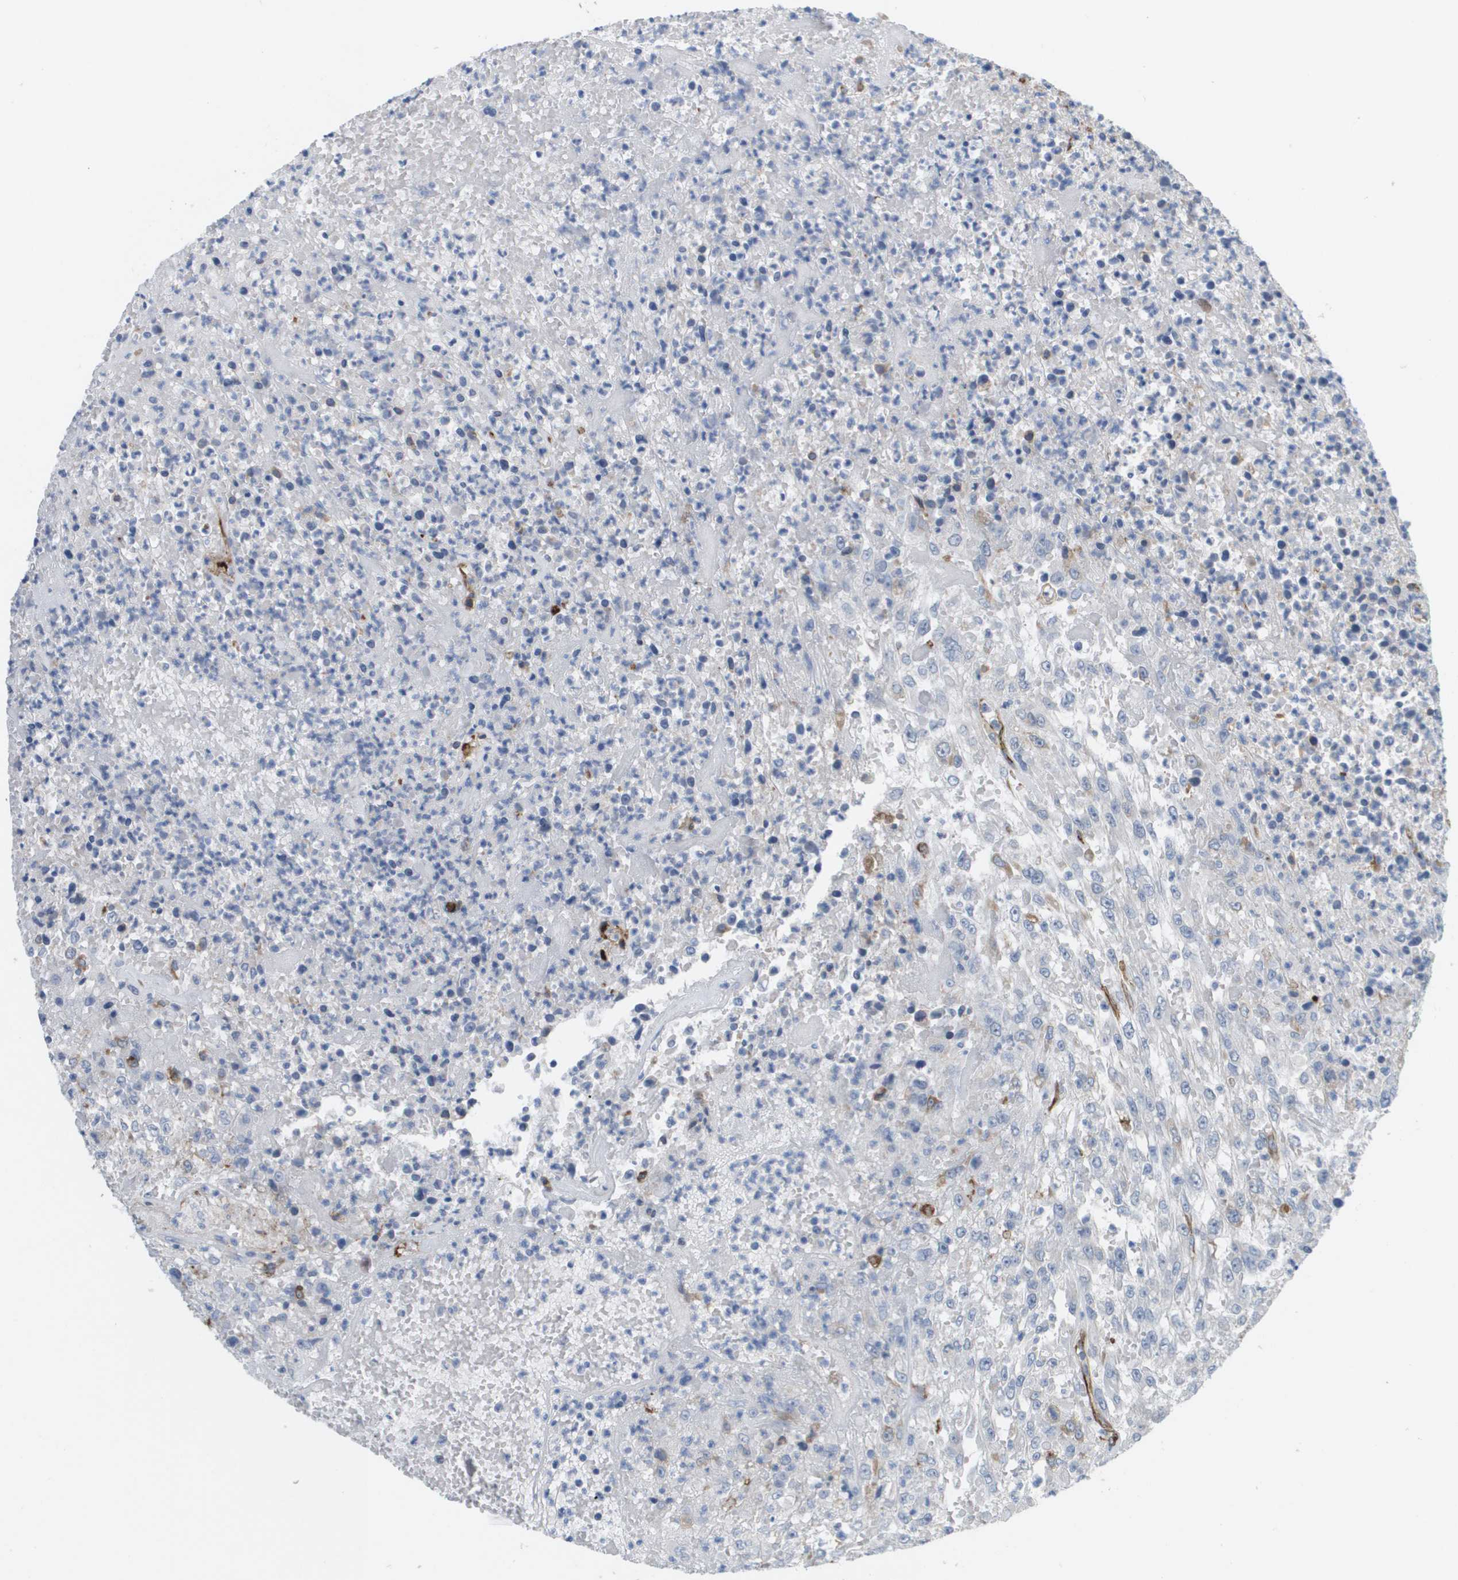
{"staining": {"intensity": "moderate", "quantity": "<25%", "location": "cytoplasmic/membranous"}, "tissue": "urothelial cancer", "cell_type": "Tumor cells", "image_type": "cancer", "snomed": [{"axis": "morphology", "description": "Urothelial carcinoma, High grade"}, {"axis": "topography", "description": "Urinary bladder"}], "caption": "Urothelial cancer stained with a protein marker displays moderate staining in tumor cells.", "gene": "ANGPT2", "patient": {"sex": "male", "age": 46}}